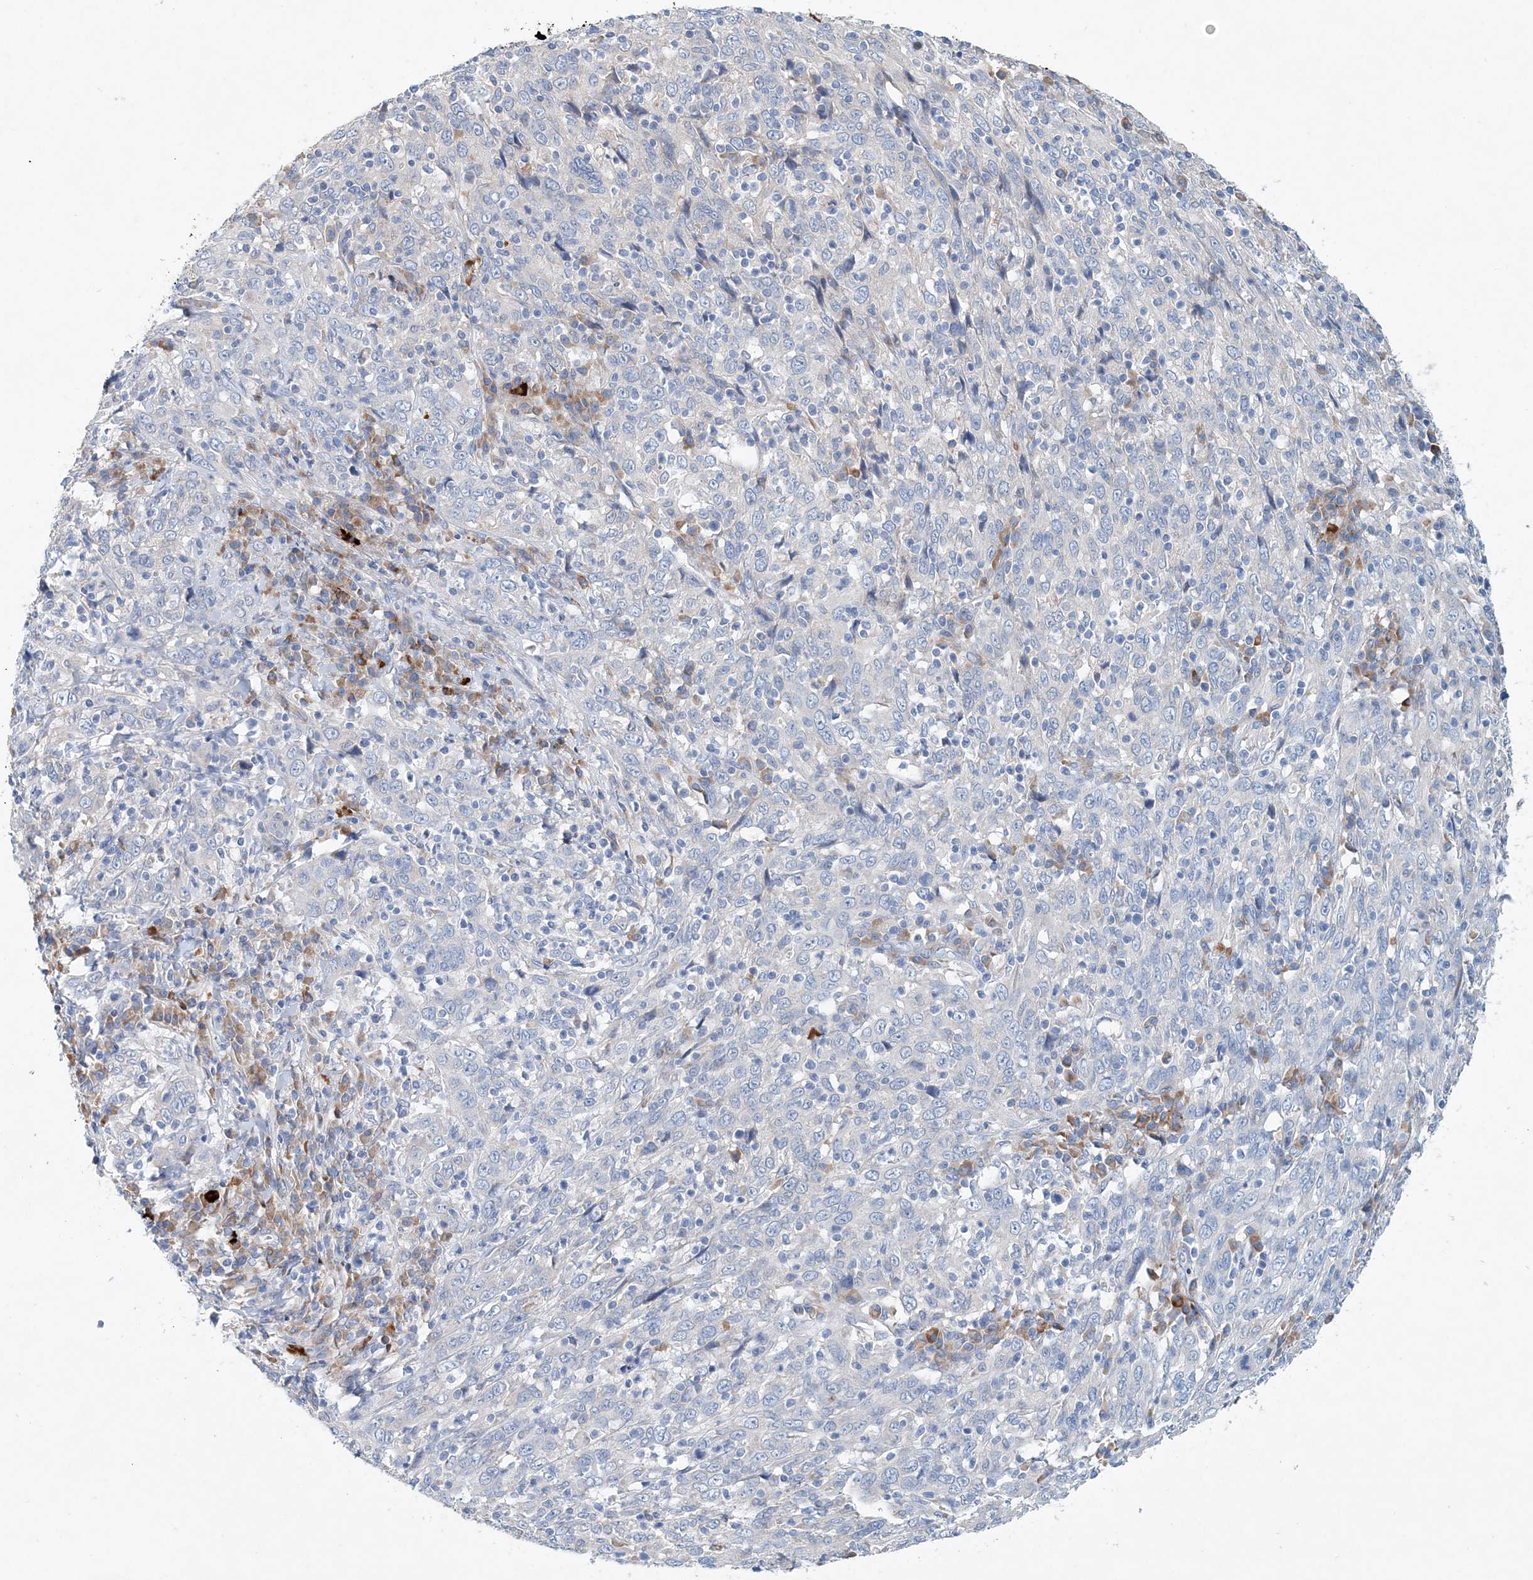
{"staining": {"intensity": "negative", "quantity": "none", "location": "none"}, "tissue": "cervical cancer", "cell_type": "Tumor cells", "image_type": "cancer", "snomed": [{"axis": "morphology", "description": "Squamous cell carcinoma, NOS"}, {"axis": "topography", "description": "Cervix"}], "caption": "There is no significant expression in tumor cells of cervical cancer.", "gene": "PFN2", "patient": {"sex": "female", "age": 46}}